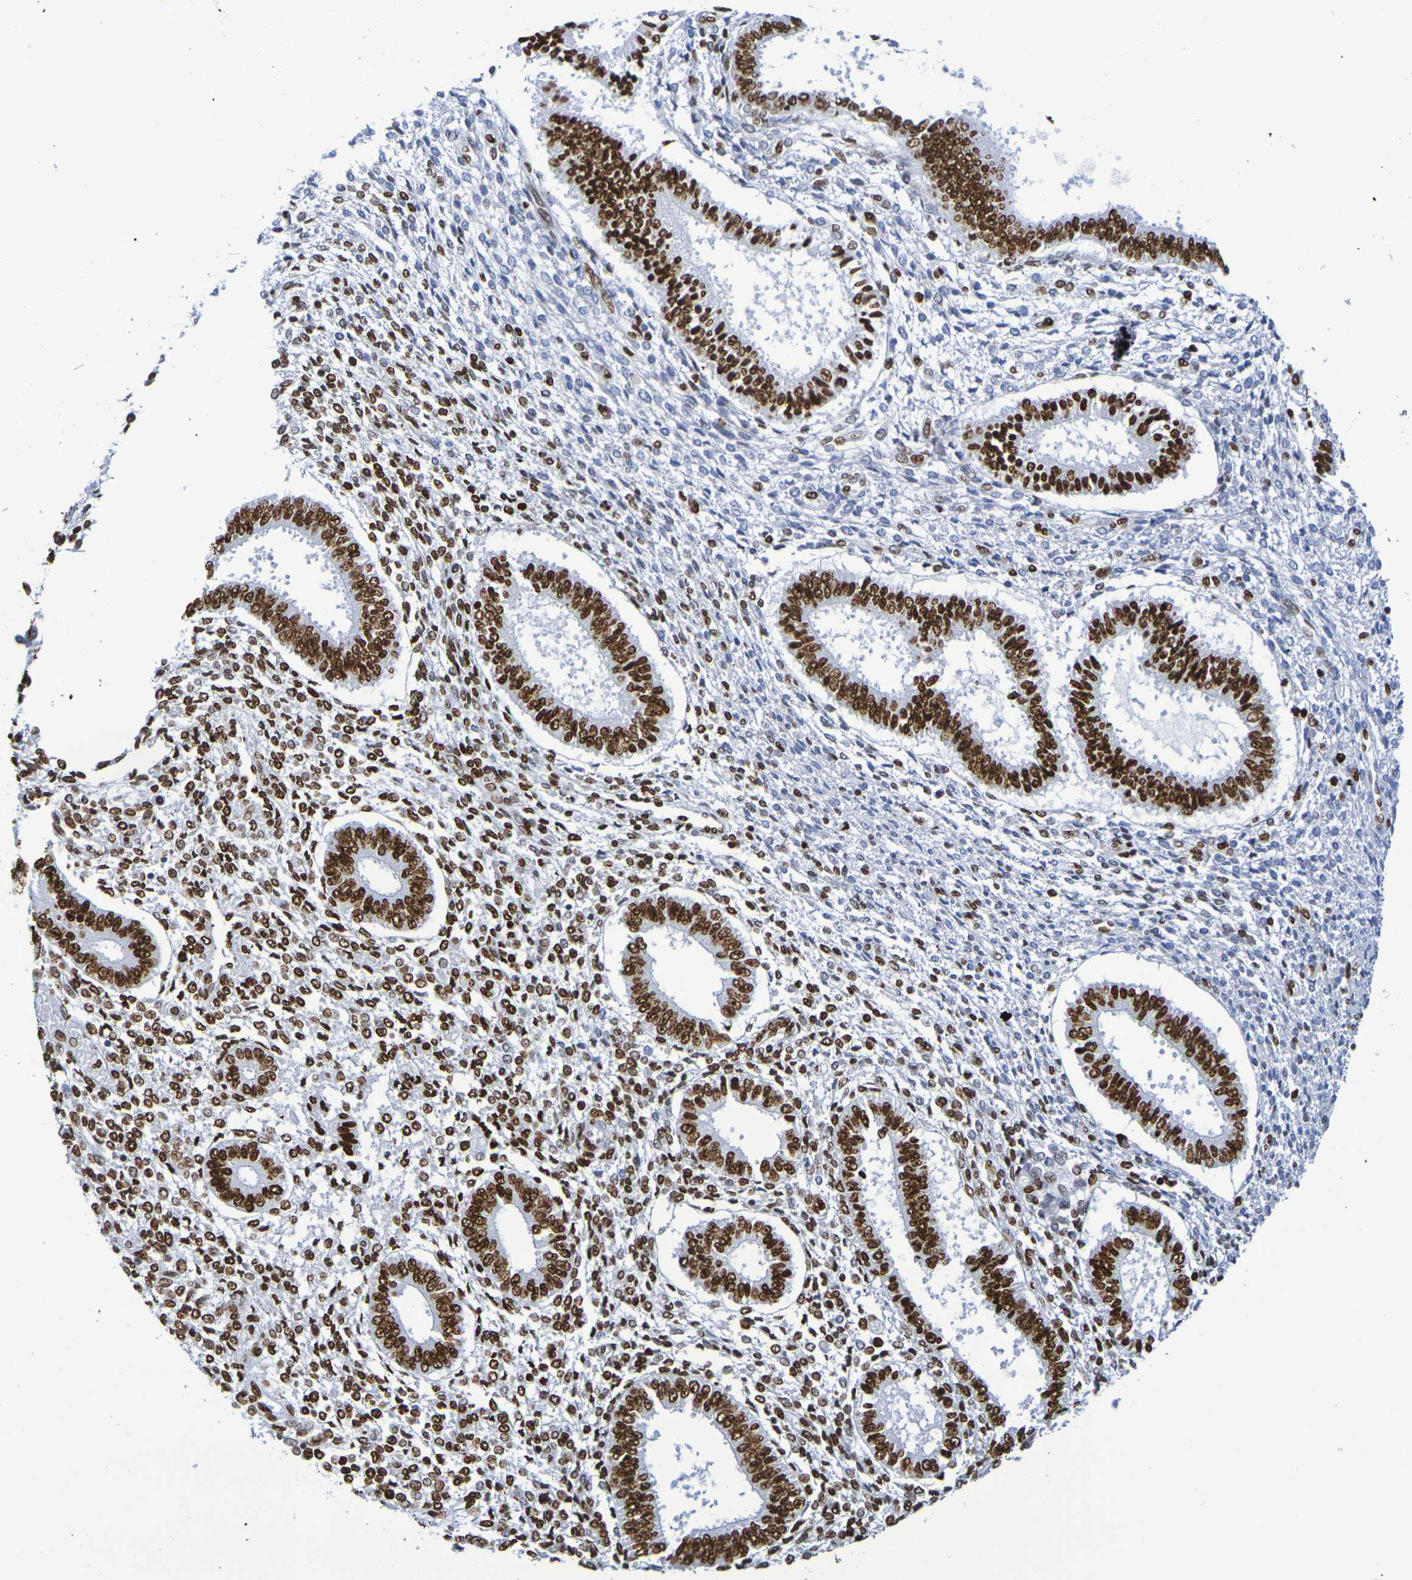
{"staining": {"intensity": "strong", "quantity": "<25%", "location": "nuclear"}, "tissue": "endometrium", "cell_type": "Cells in endometrial stroma", "image_type": "normal", "snomed": [{"axis": "morphology", "description": "Normal tissue, NOS"}, {"axis": "topography", "description": "Endometrium"}], "caption": "The immunohistochemical stain shows strong nuclear staining in cells in endometrial stroma of benign endometrium.", "gene": "H1", "patient": {"sex": "female", "age": 35}}